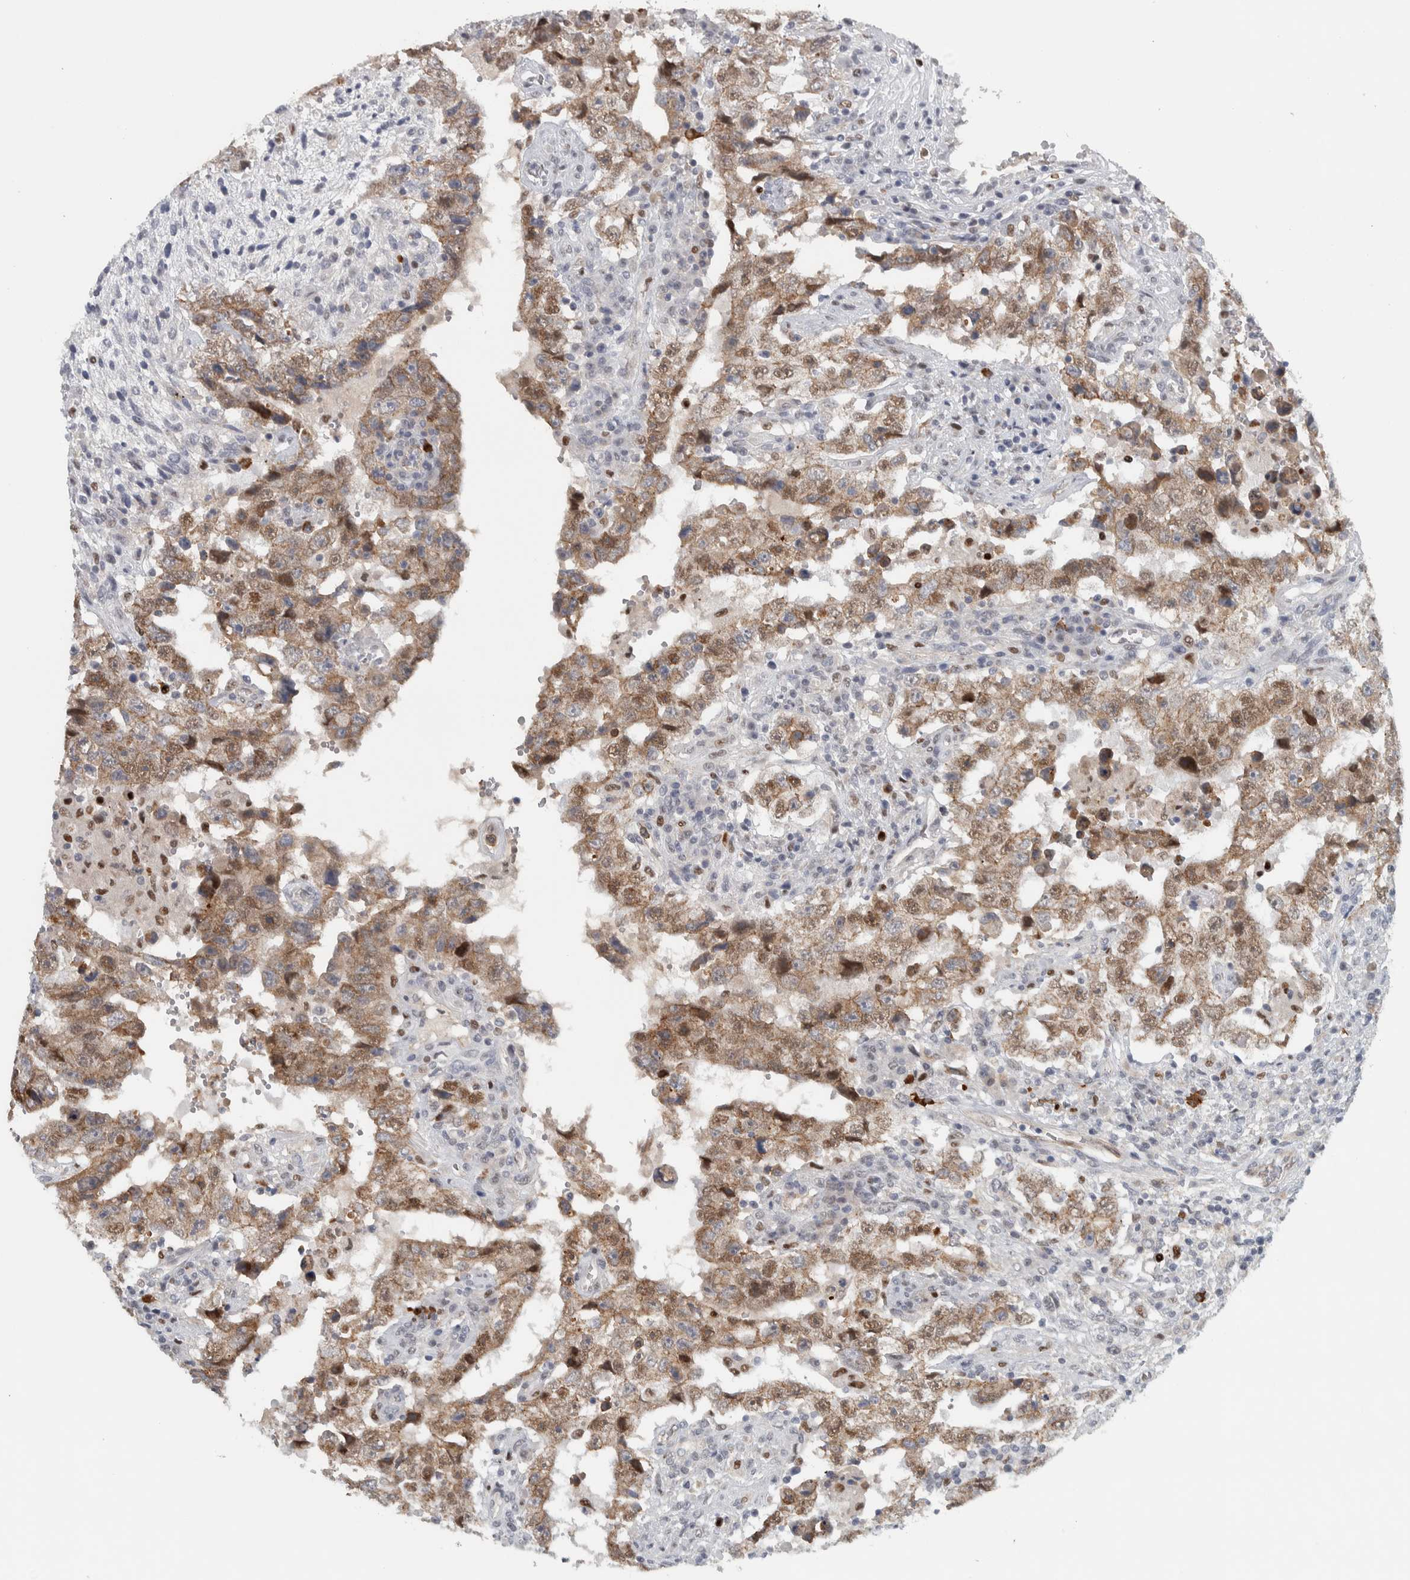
{"staining": {"intensity": "moderate", "quantity": ">75%", "location": "cytoplasmic/membranous,nuclear"}, "tissue": "testis cancer", "cell_type": "Tumor cells", "image_type": "cancer", "snomed": [{"axis": "morphology", "description": "Carcinoma, Embryonal, NOS"}, {"axis": "topography", "description": "Testis"}], "caption": "There is medium levels of moderate cytoplasmic/membranous and nuclear staining in tumor cells of embryonal carcinoma (testis), as demonstrated by immunohistochemical staining (brown color).", "gene": "ADPRM", "patient": {"sex": "male", "age": 26}}